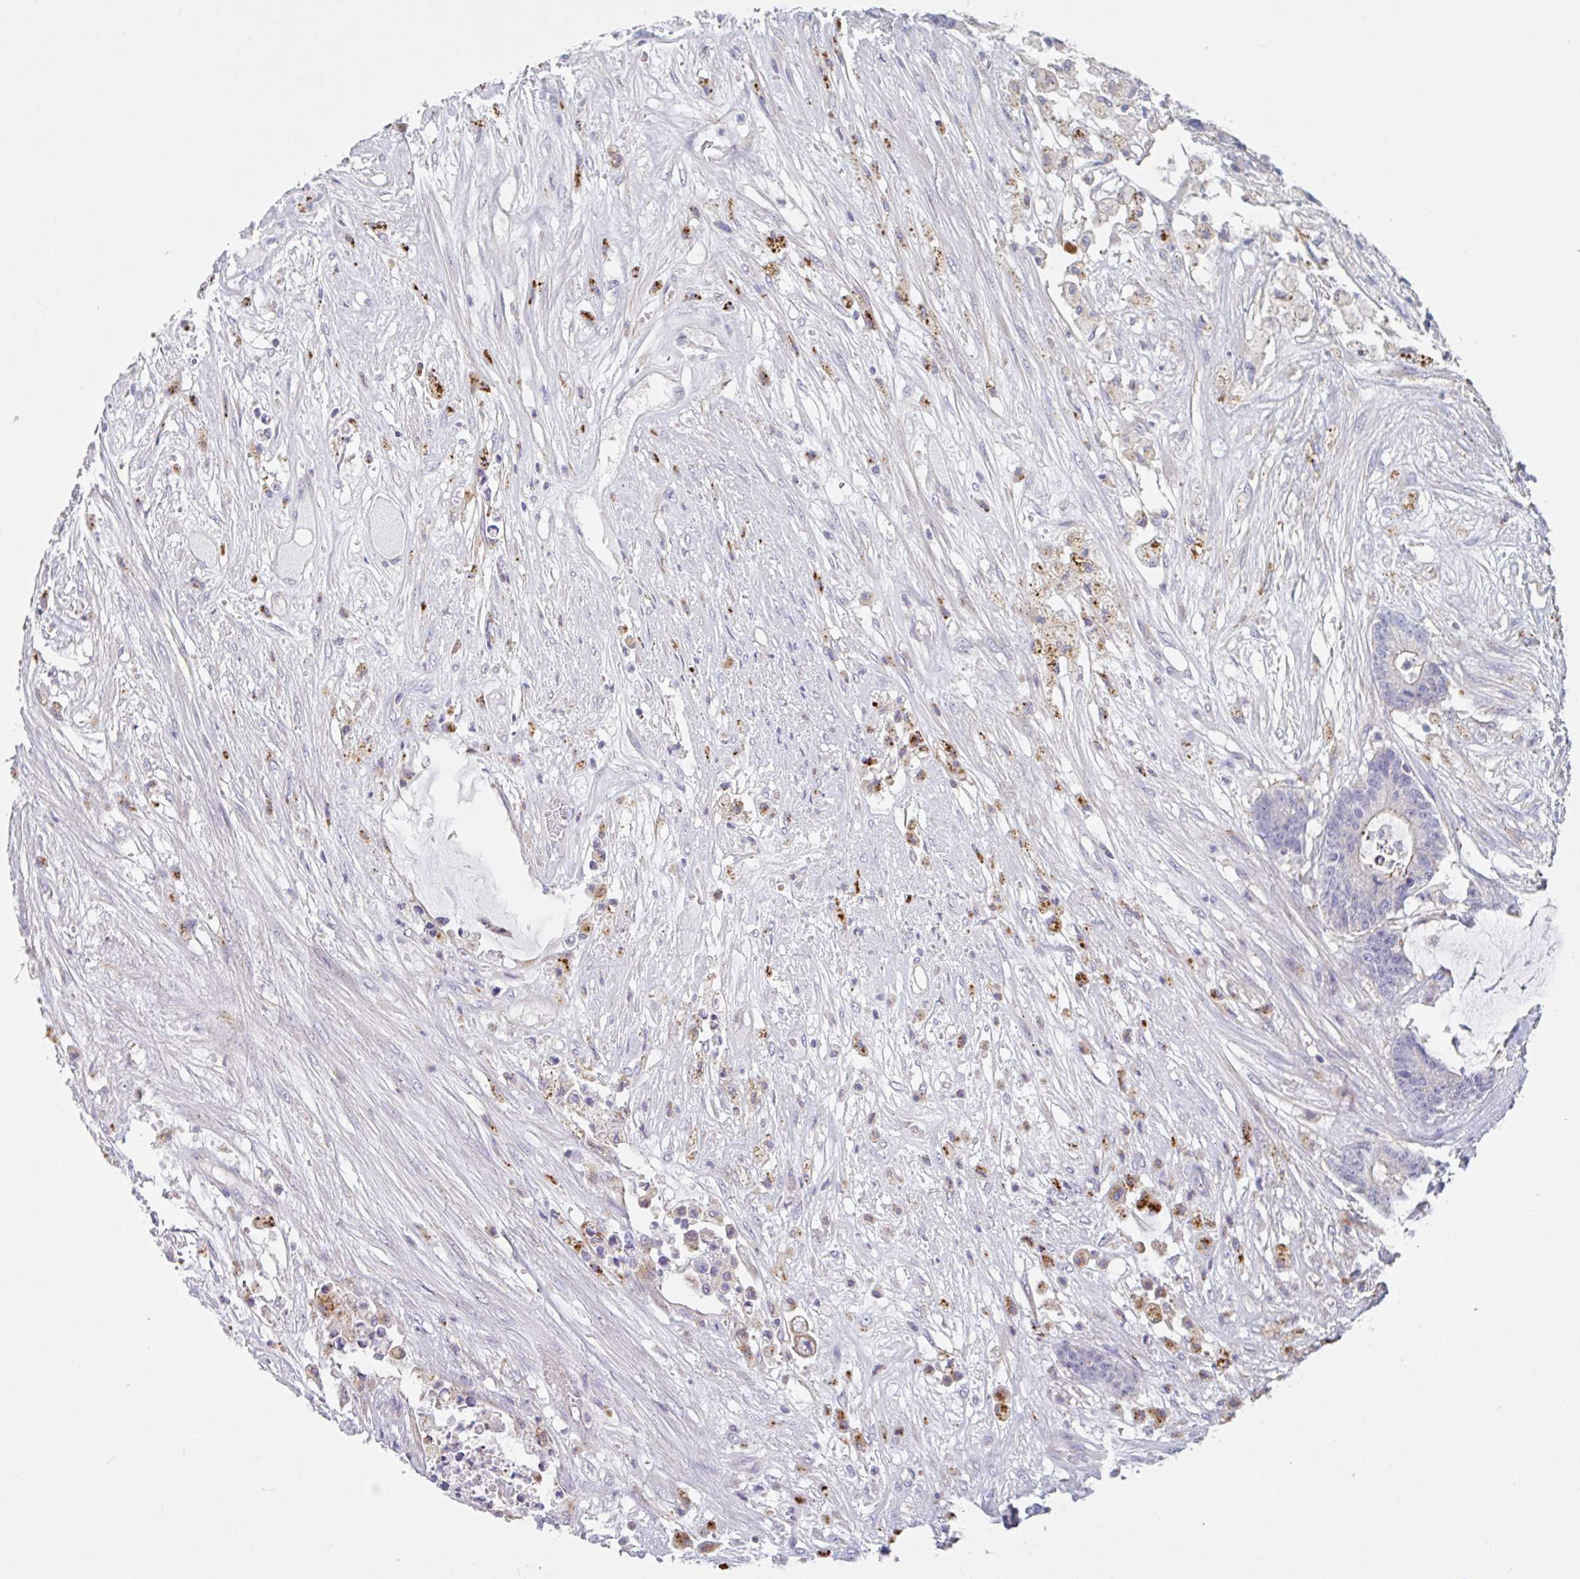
{"staining": {"intensity": "weak", "quantity": "25%-75%", "location": "cytoplasmic/membranous"}, "tissue": "colorectal cancer", "cell_type": "Tumor cells", "image_type": "cancer", "snomed": [{"axis": "morphology", "description": "Adenocarcinoma, NOS"}, {"axis": "topography", "description": "Colon"}], "caption": "Colorectal adenocarcinoma stained with immunohistochemistry displays weak cytoplasmic/membranous staining in approximately 25%-75% of tumor cells. (DAB IHC, brown staining for protein, blue staining for nuclei).", "gene": "LENG9", "patient": {"sex": "female", "age": 84}}